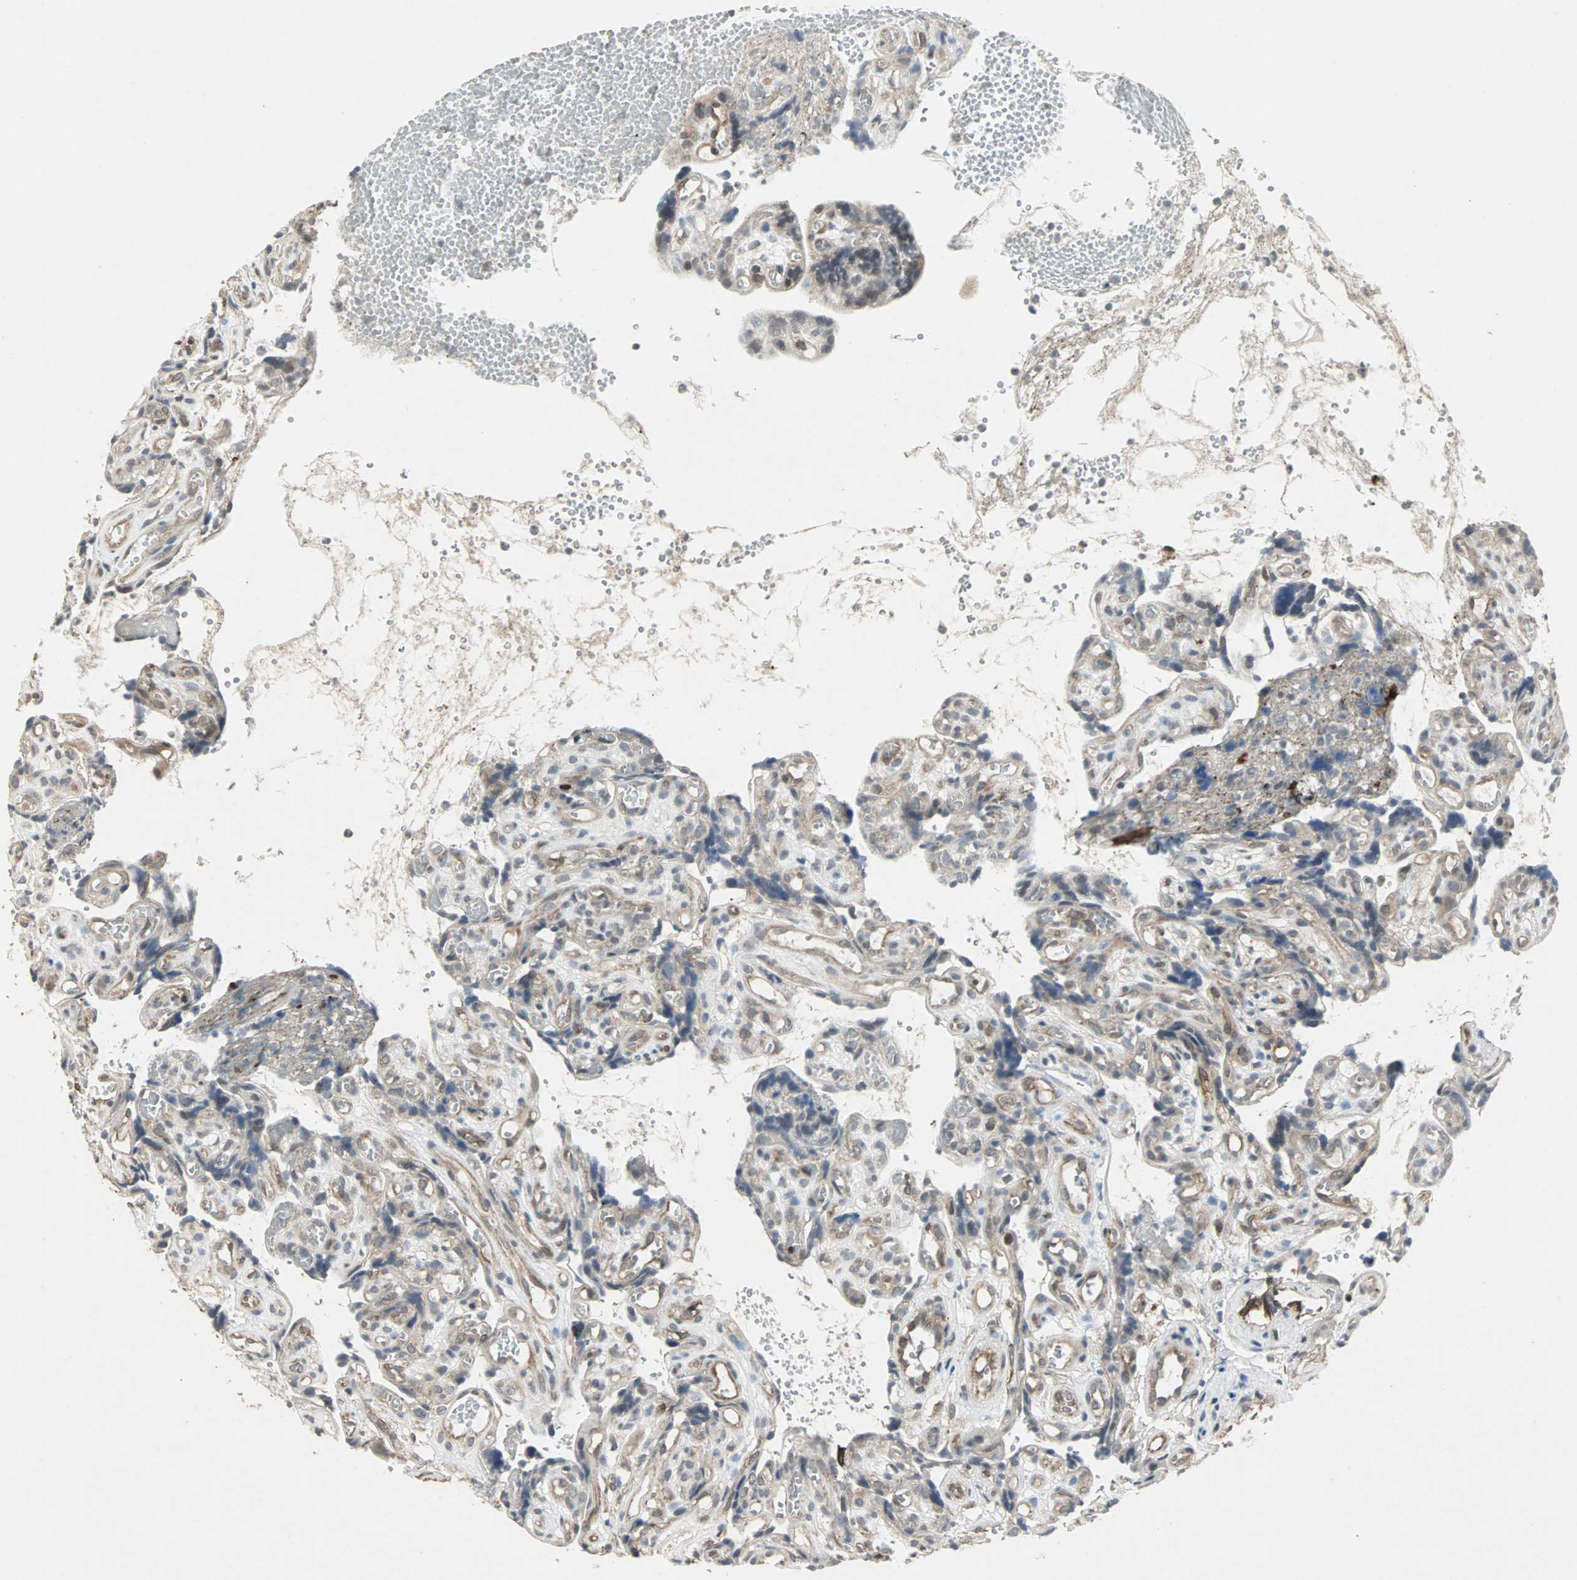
{"staining": {"intensity": "strong", "quantity": ">75%", "location": "cytoplasmic/membranous"}, "tissue": "placenta", "cell_type": "Decidual cells", "image_type": "normal", "snomed": [{"axis": "morphology", "description": "Normal tissue, NOS"}, {"axis": "topography", "description": "Placenta"}], "caption": "Normal placenta demonstrates strong cytoplasmic/membranous staining in approximately >75% of decidual cells, visualized by immunohistochemistry.", "gene": "TRPV4", "patient": {"sex": "female", "age": 30}}